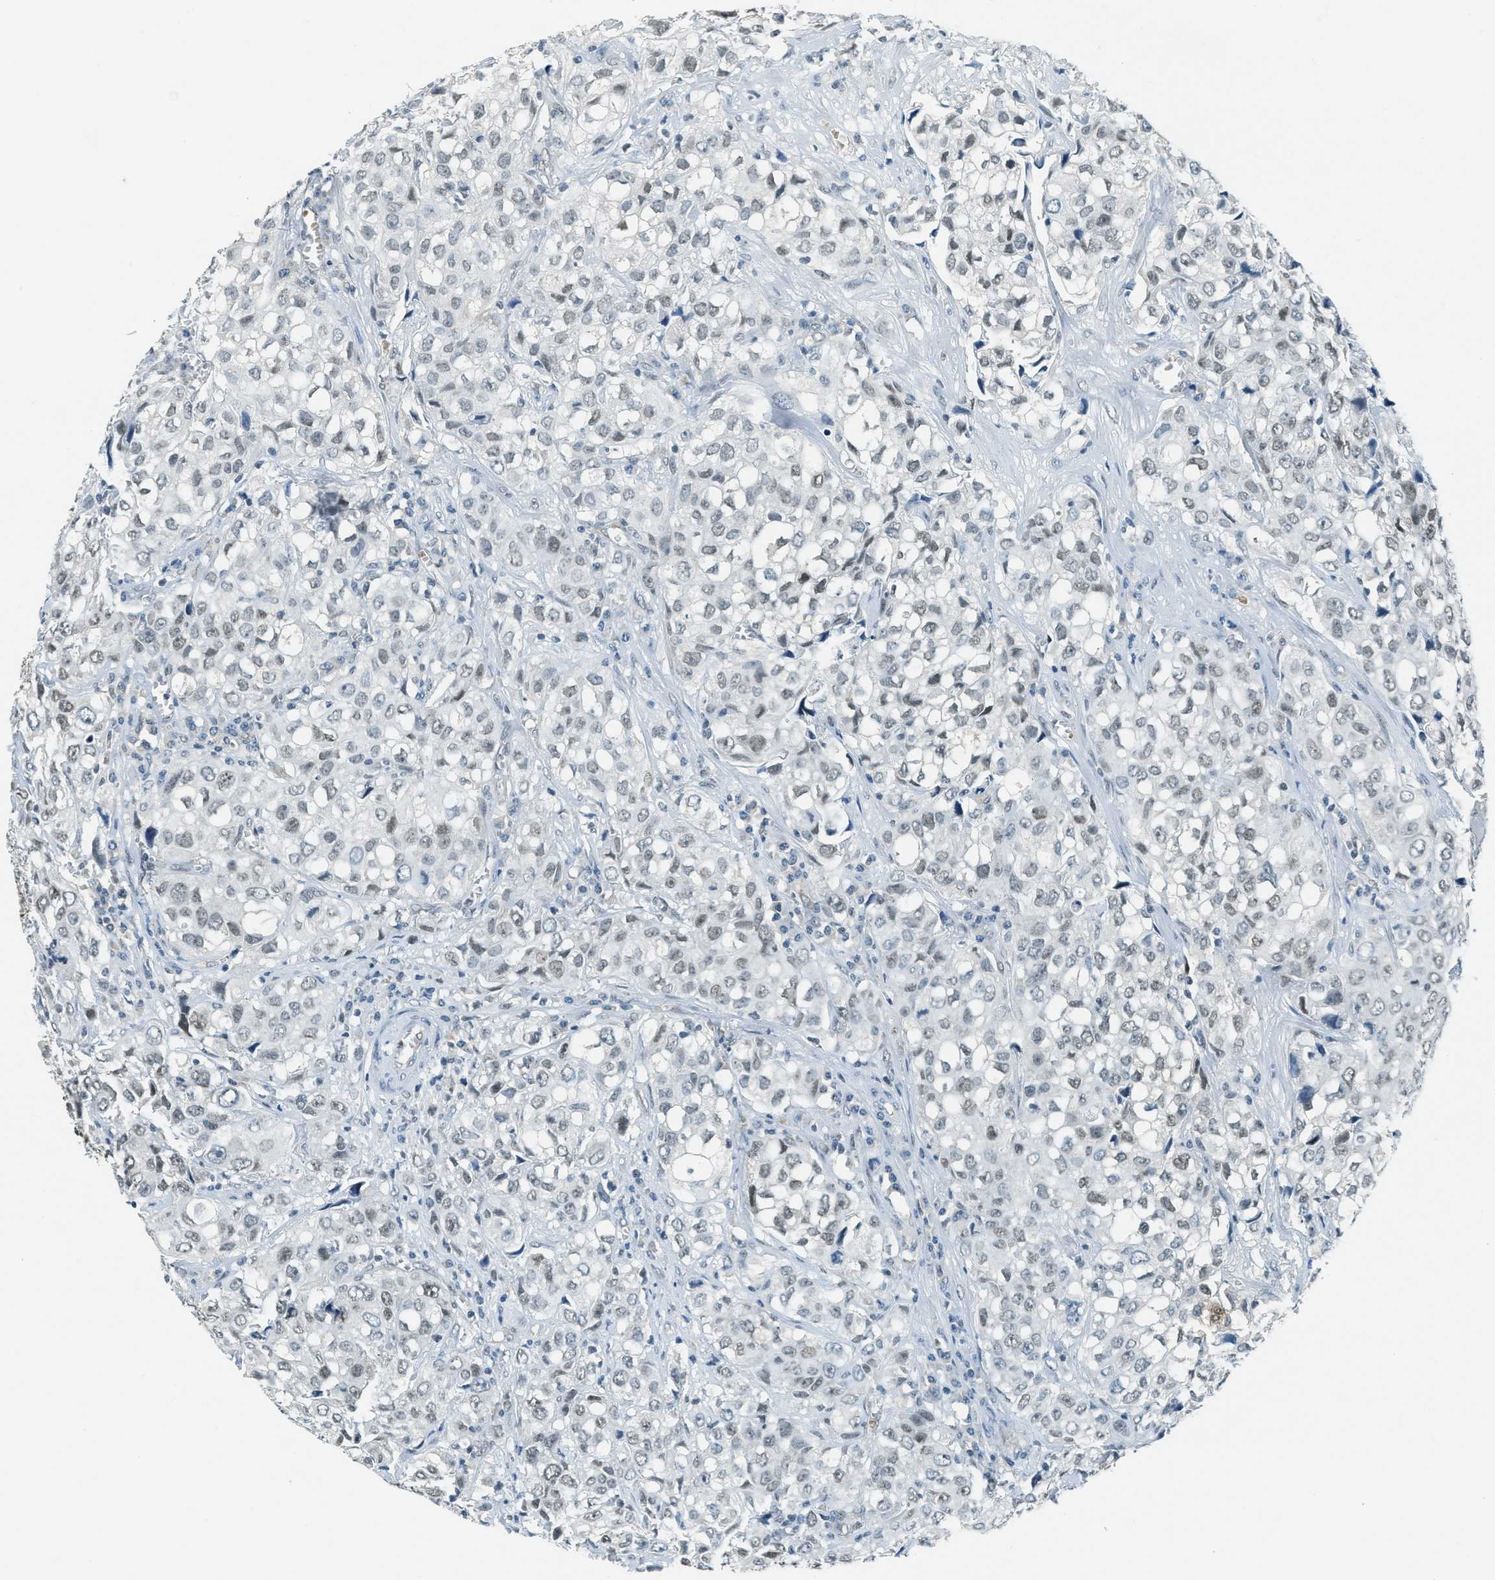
{"staining": {"intensity": "weak", "quantity": "<25%", "location": "nuclear"}, "tissue": "urothelial cancer", "cell_type": "Tumor cells", "image_type": "cancer", "snomed": [{"axis": "morphology", "description": "Urothelial carcinoma, High grade"}, {"axis": "topography", "description": "Urinary bladder"}], "caption": "Urothelial carcinoma (high-grade) was stained to show a protein in brown. There is no significant positivity in tumor cells.", "gene": "KLF6", "patient": {"sex": "female", "age": 75}}